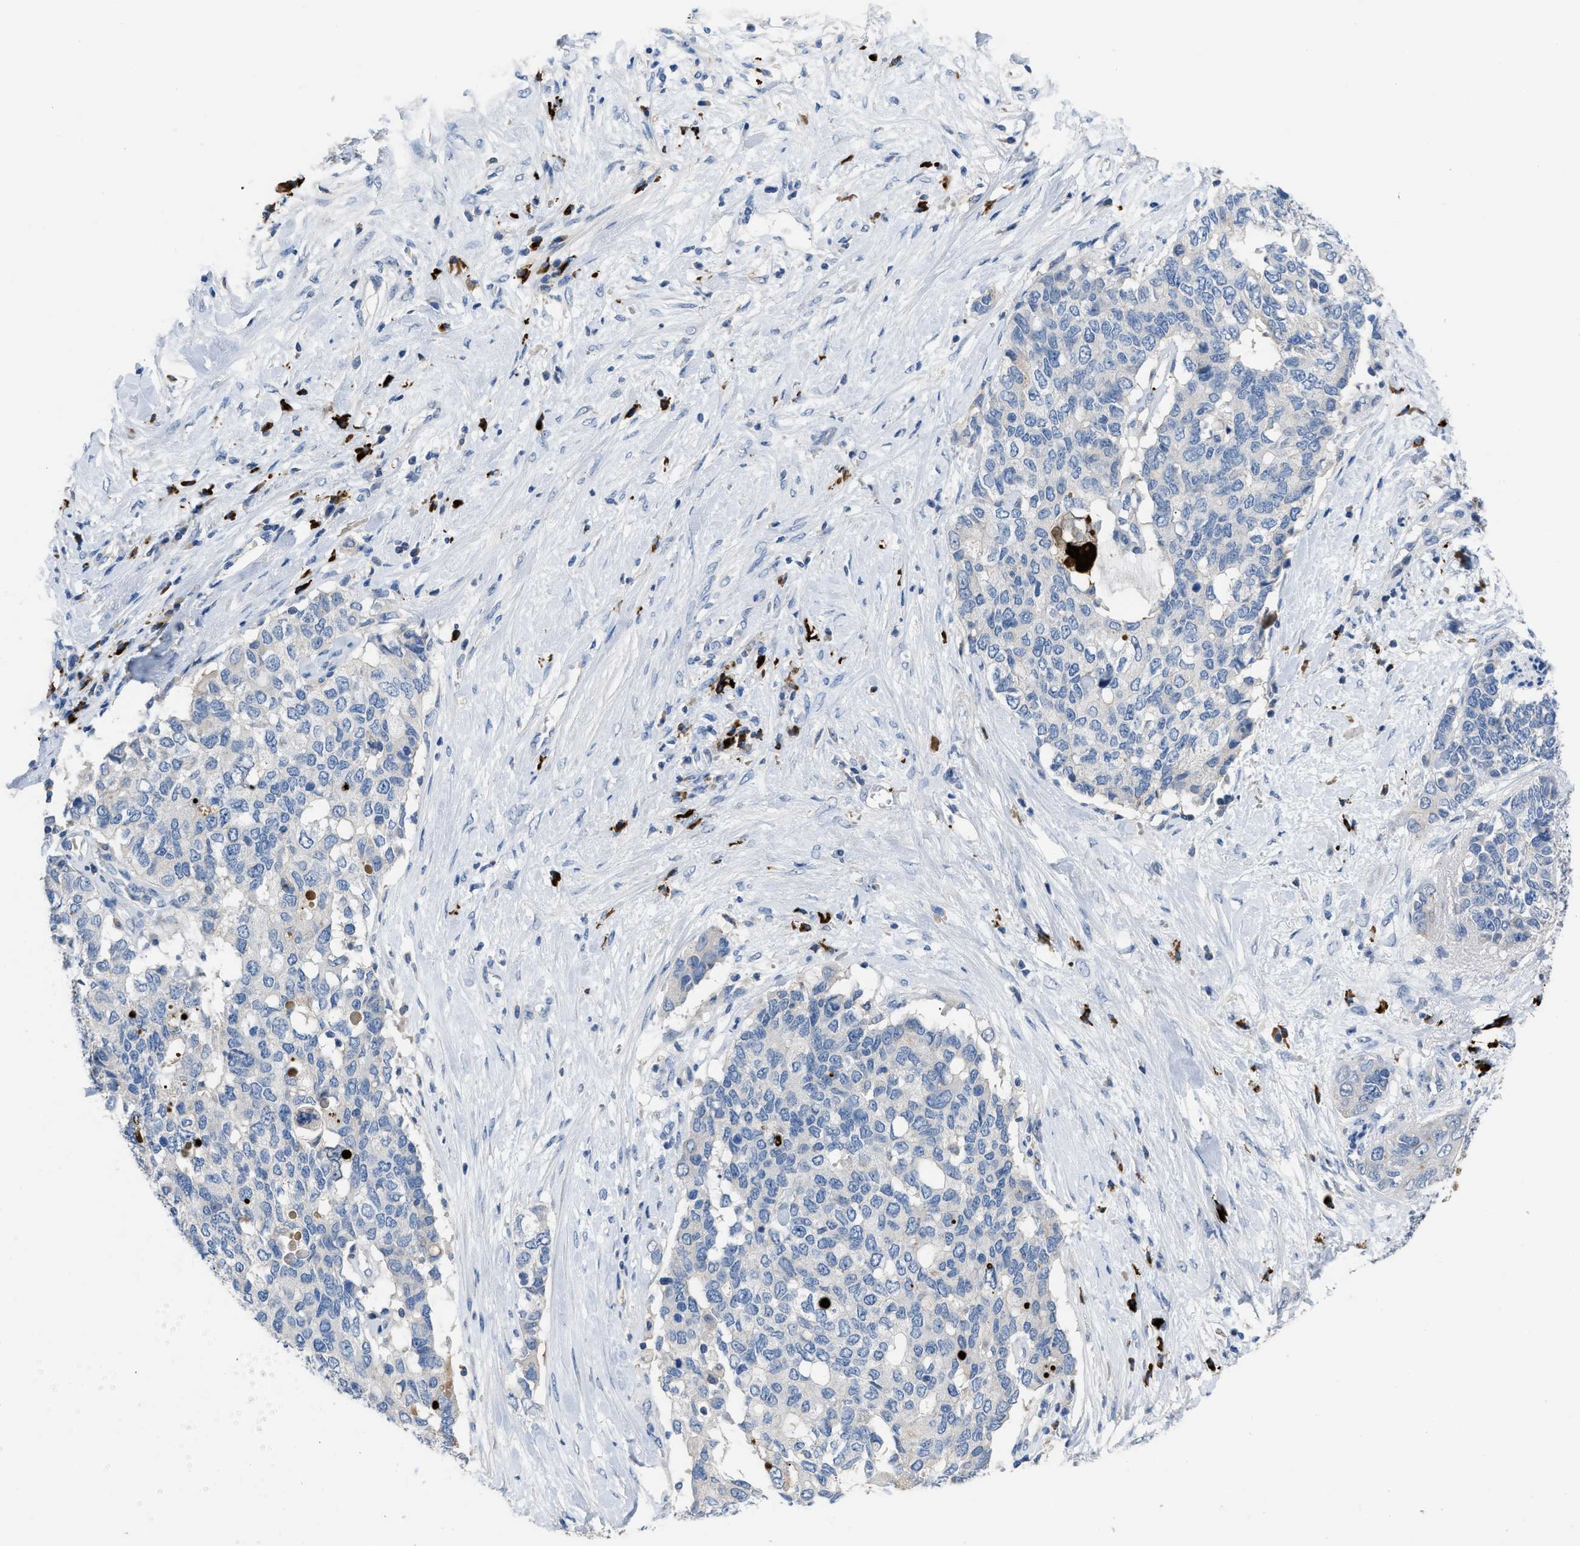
{"staining": {"intensity": "negative", "quantity": "none", "location": "none"}, "tissue": "pancreatic cancer", "cell_type": "Tumor cells", "image_type": "cancer", "snomed": [{"axis": "morphology", "description": "Adenocarcinoma, NOS"}, {"axis": "topography", "description": "Pancreas"}], "caption": "High power microscopy histopathology image of an immunohistochemistry image of adenocarcinoma (pancreatic), revealing no significant positivity in tumor cells.", "gene": "FGF18", "patient": {"sex": "female", "age": 56}}